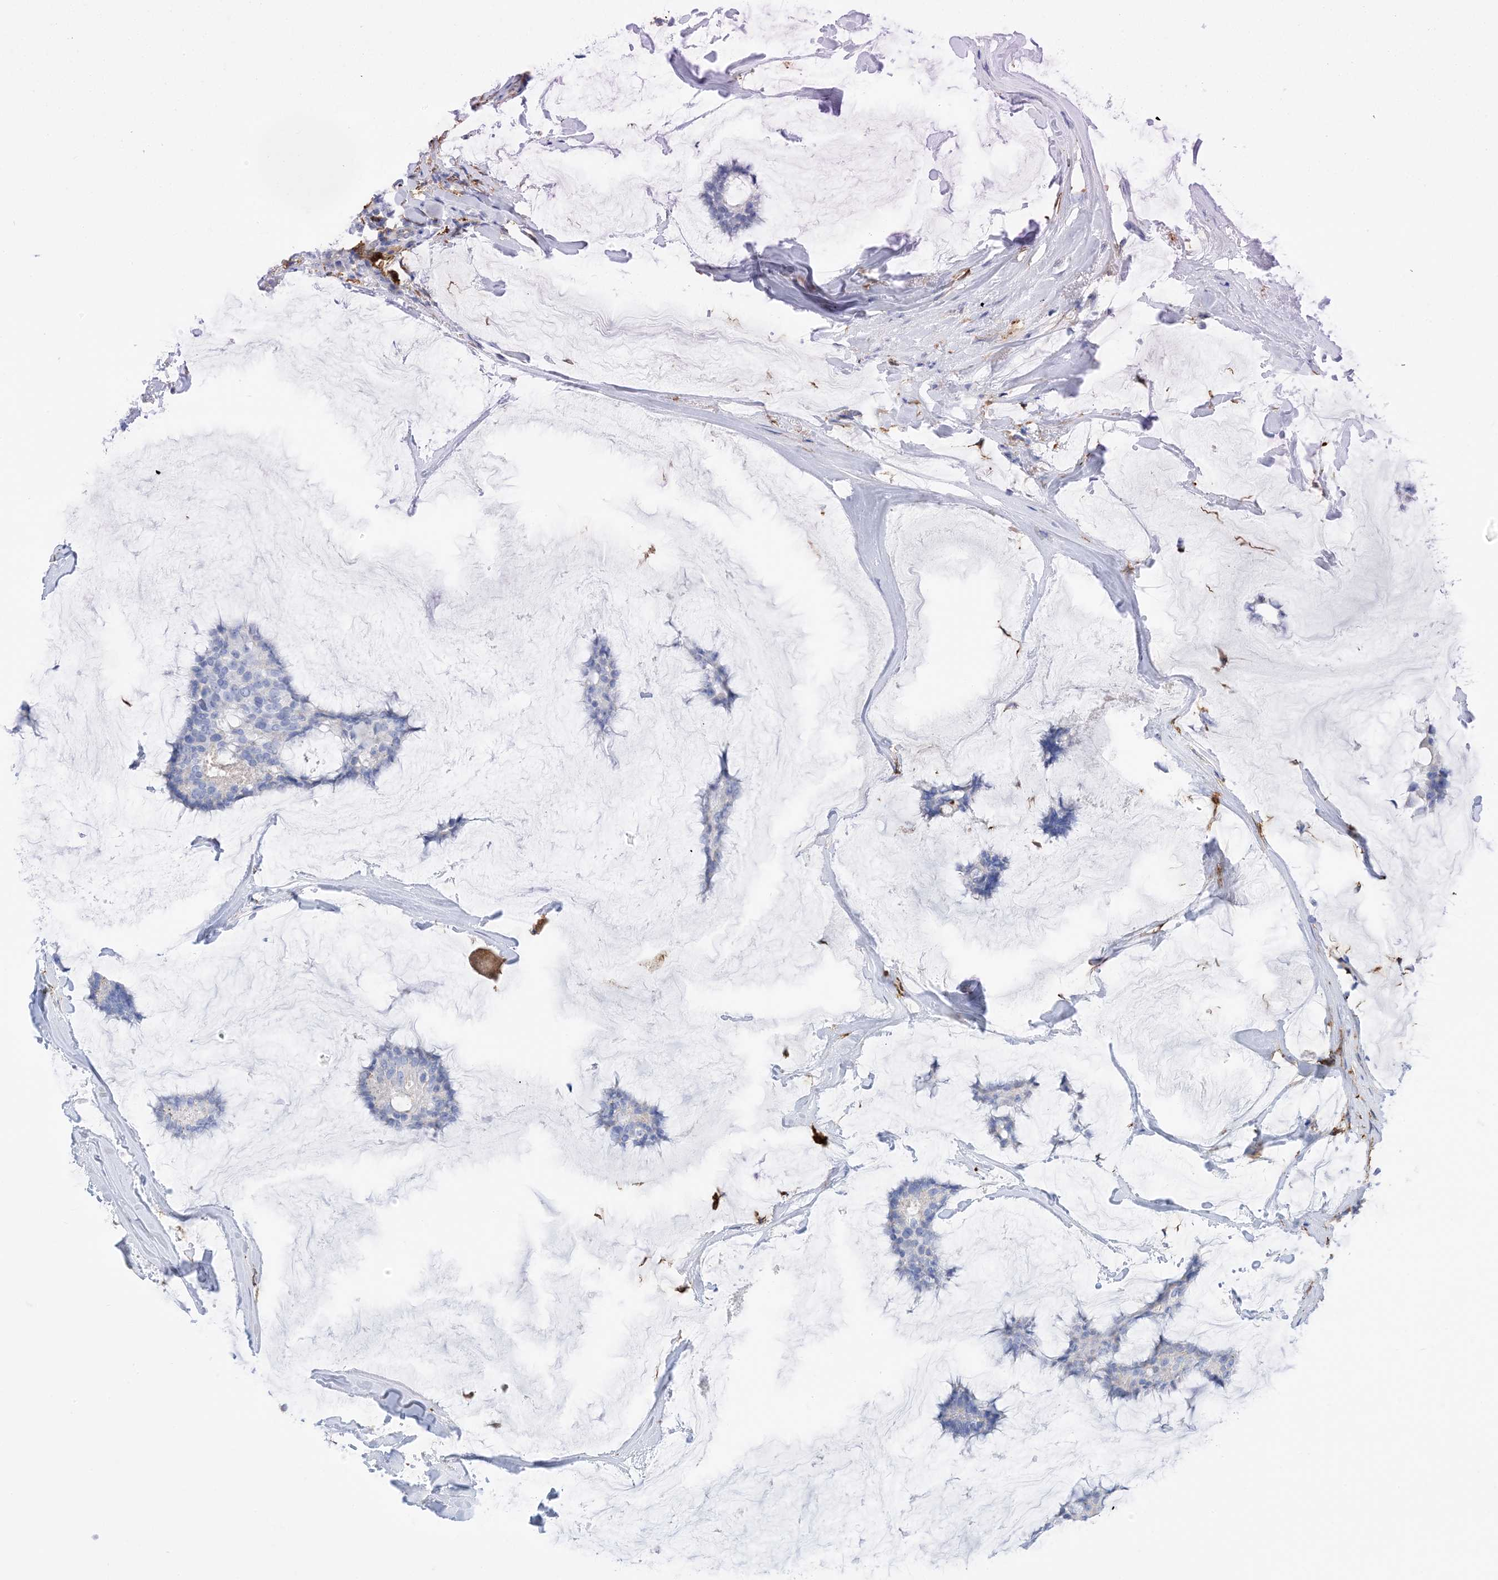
{"staining": {"intensity": "negative", "quantity": "none", "location": "none"}, "tissue": "breast cancer", "cell_type": "Tumor cells", "image_type": "cancer", "snomed": [{"axis": "morphology", "description": "Duct carcinoma"}, {"axis": "topography", "description": "Breast"}], "caption": "Breast intraductal carcinoma was stained to show a protein in brown. There is no significant expression in tumor cells. (Stains: DAB IHC with hematoxylin counter stain, Microscopy: brightfield microscopy at high magnification).", "gene": "DPH3", "patient": {"sex": "female", "age": 93}}